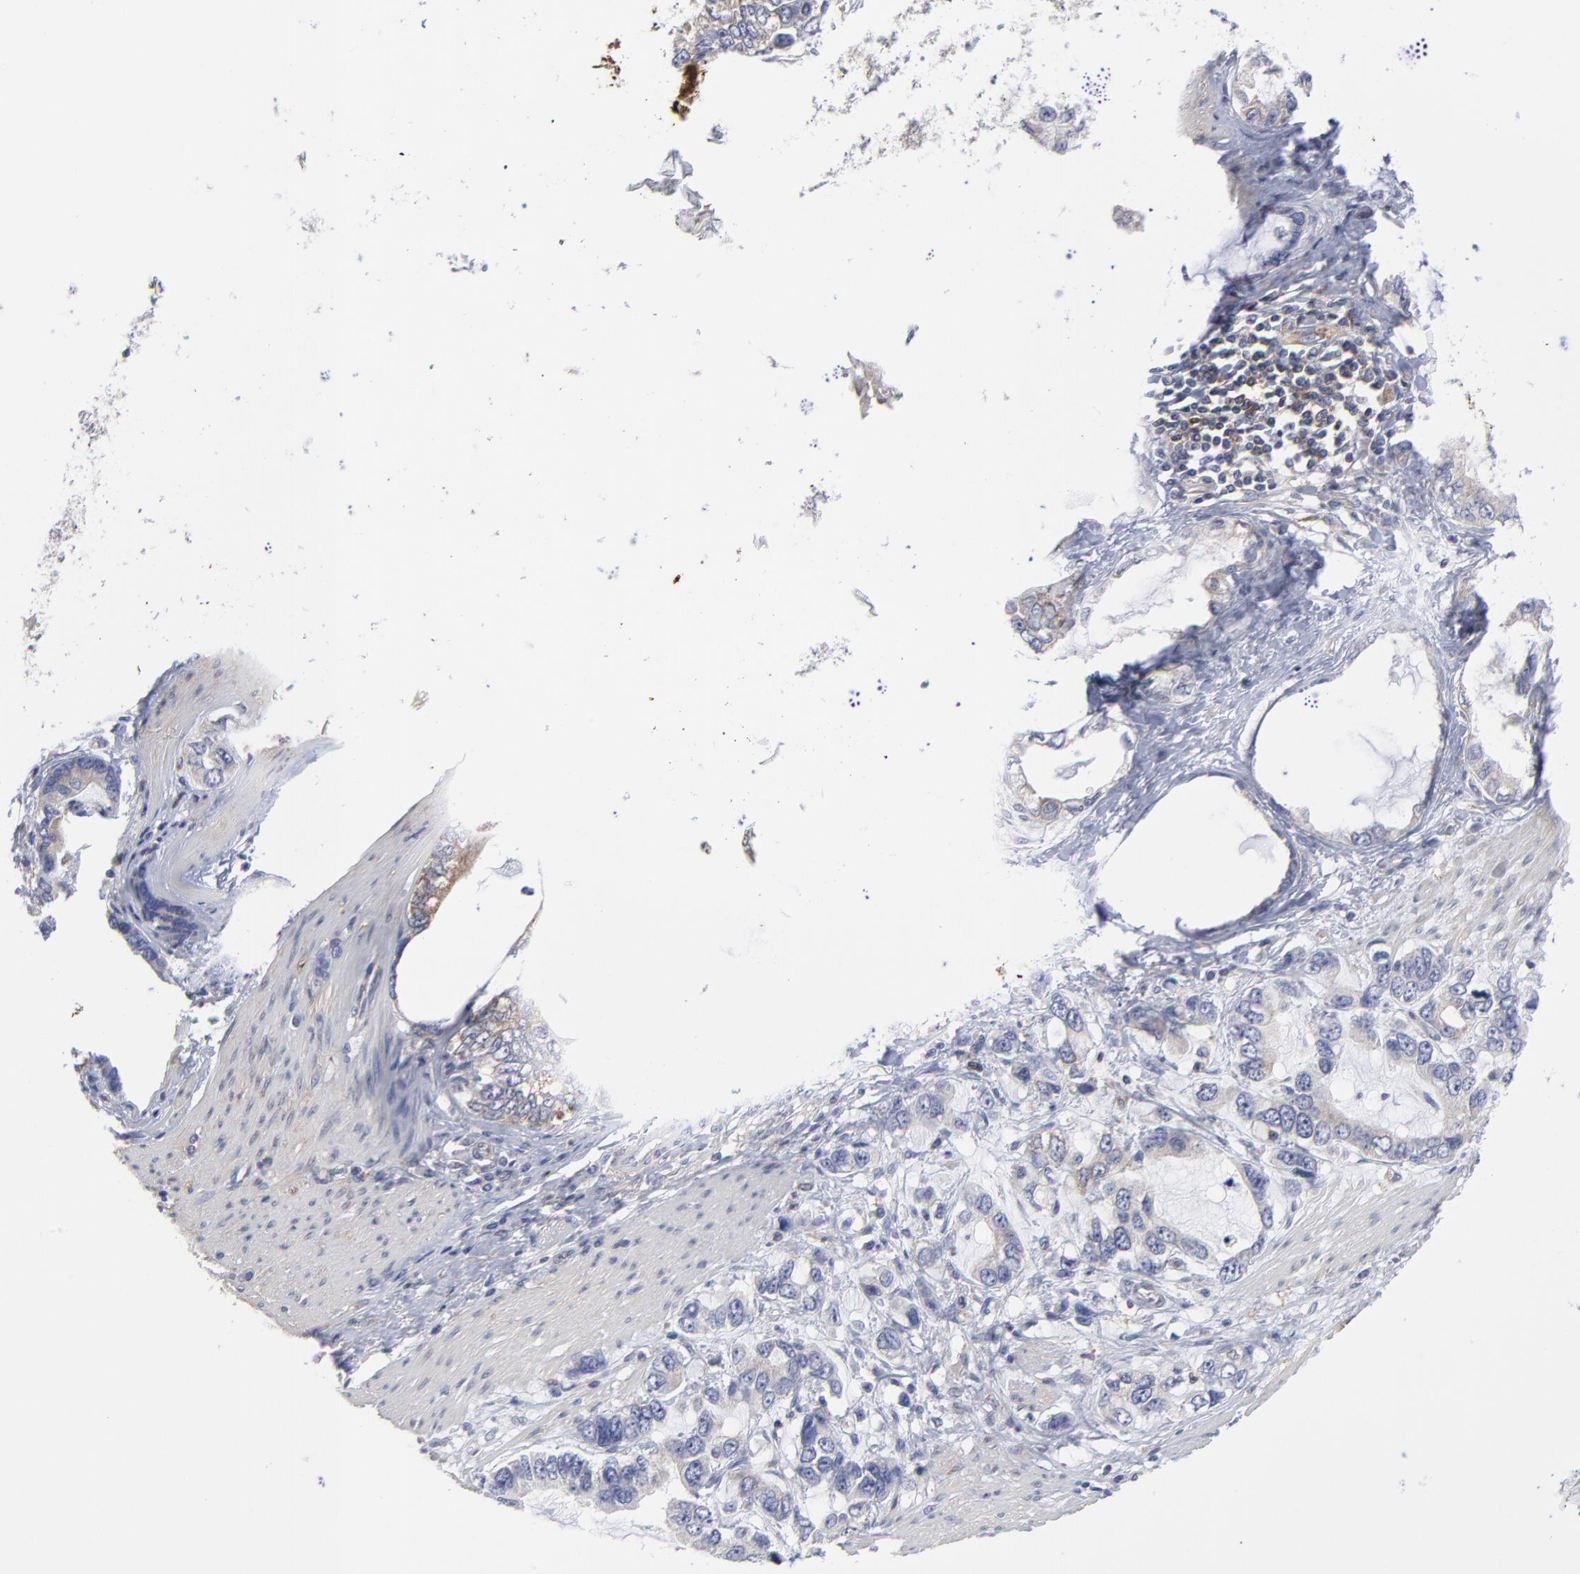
{"staining": {"intensity": "negative", "quantity": "none", "location": "none"}, "tissue": "stomach cancer", "cell_type": "Tumor cells", "image_type": "cancer", "snomed": [{"axis": "morphology", "description": "Adenocarcinoma, NOS"}, {"axis": "topography", "description": "Stomach, lower"}], "caption": "Histopathology image shows no protein expression in tumor cells of stomach adenocarcinoma tissue.", "gene": "NFKBIA", "patient": {"sex": "female", "age": 93}}